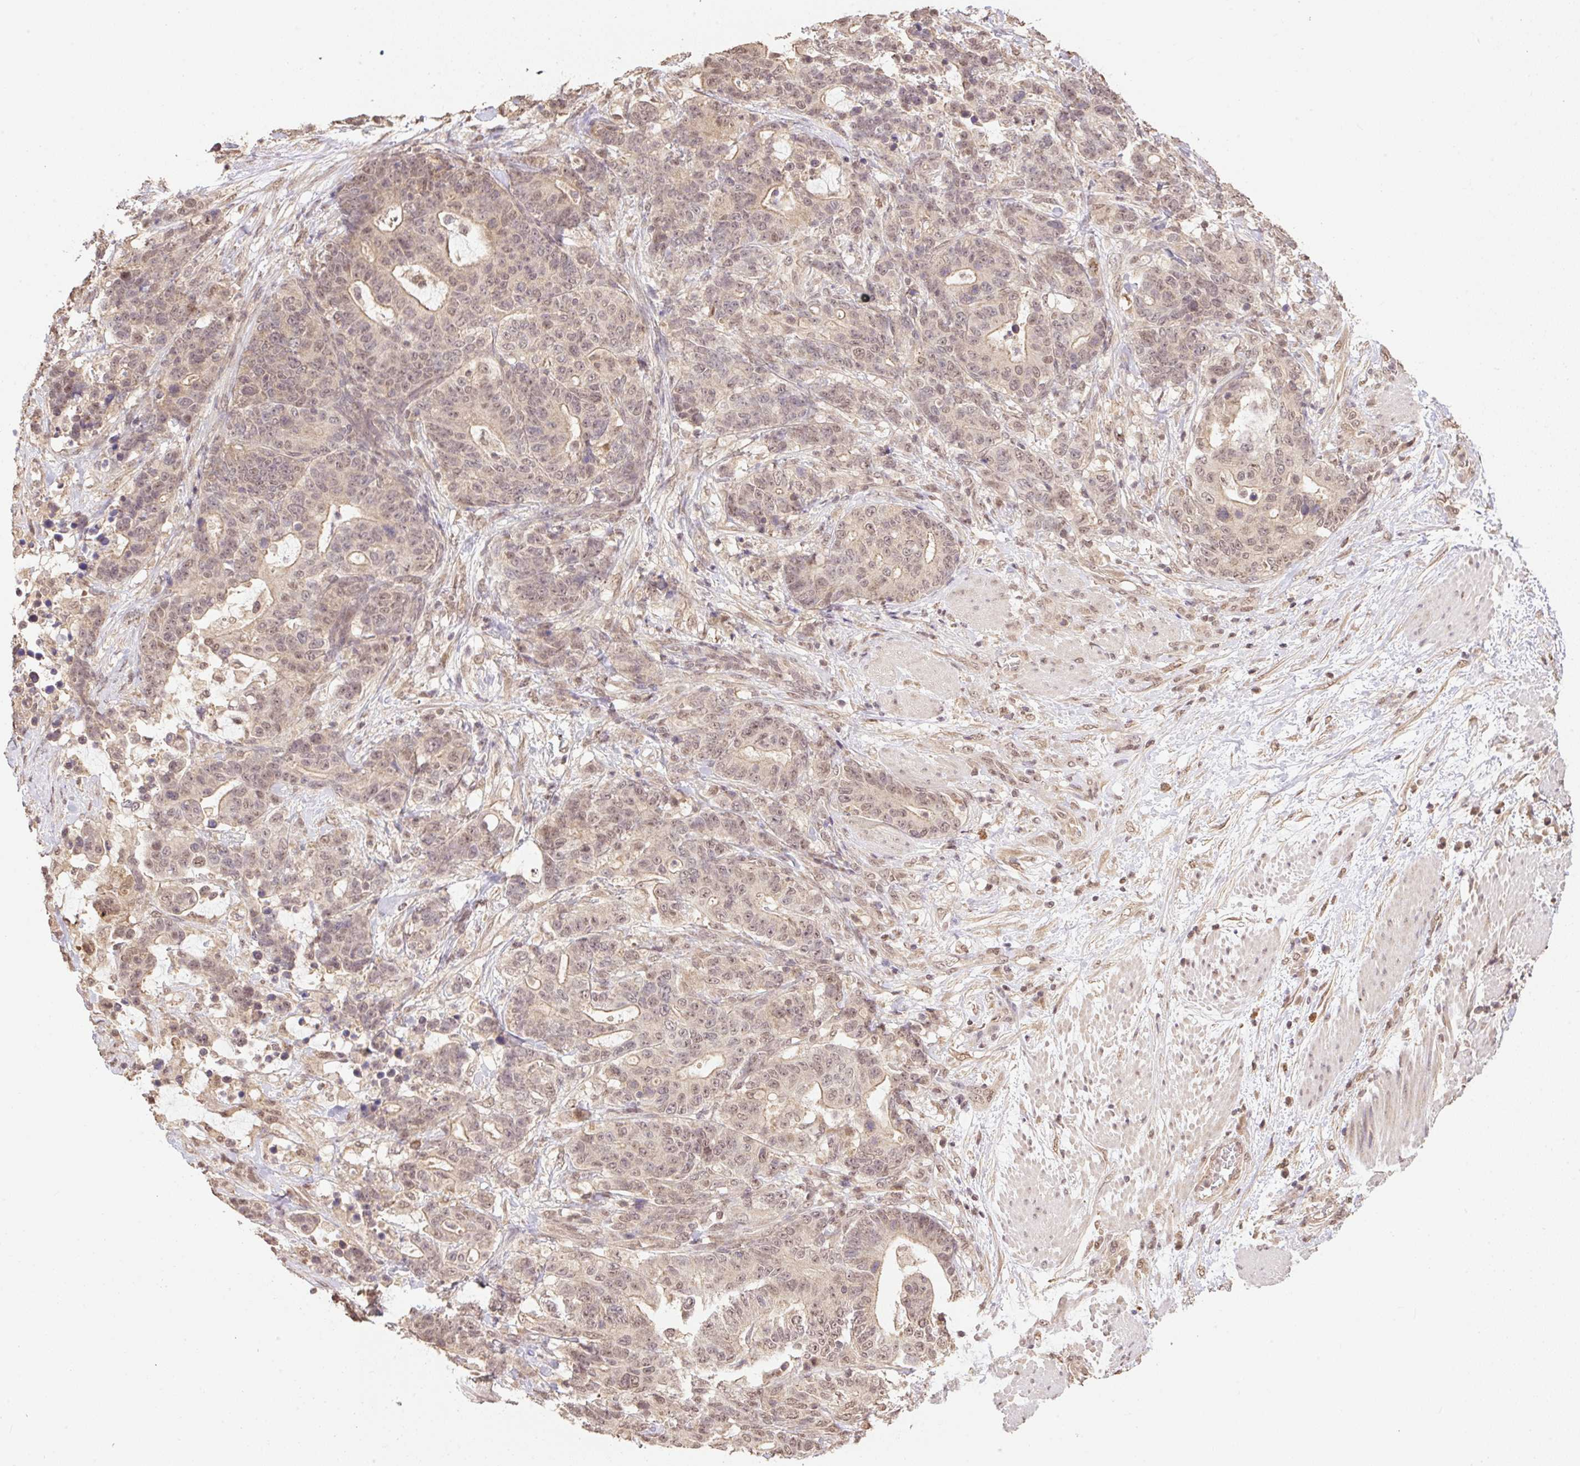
{"staining": {"intensity": "weak", "quantity": ">75%", "location": "nuclear"}, "tissue": "stomach cancer", "cell_type": "Tumor cells", "image_type": "cancer", "snomed": [{"axis": "morphology", "description": "Normal tissue, NOS"}, {"axis": "morphology", "description": "Adenocarcinoma, NOS"}, {"axis": "topography", "description": "Stomach"}], "caption": "Immunohistochemical staining of adenocarcinoma (stomach) displays low levels of weak nuclear positivity in about >75% of tumor cells.", "gene": "VPS25", "patient": {"sex": "female", "age": 64}}